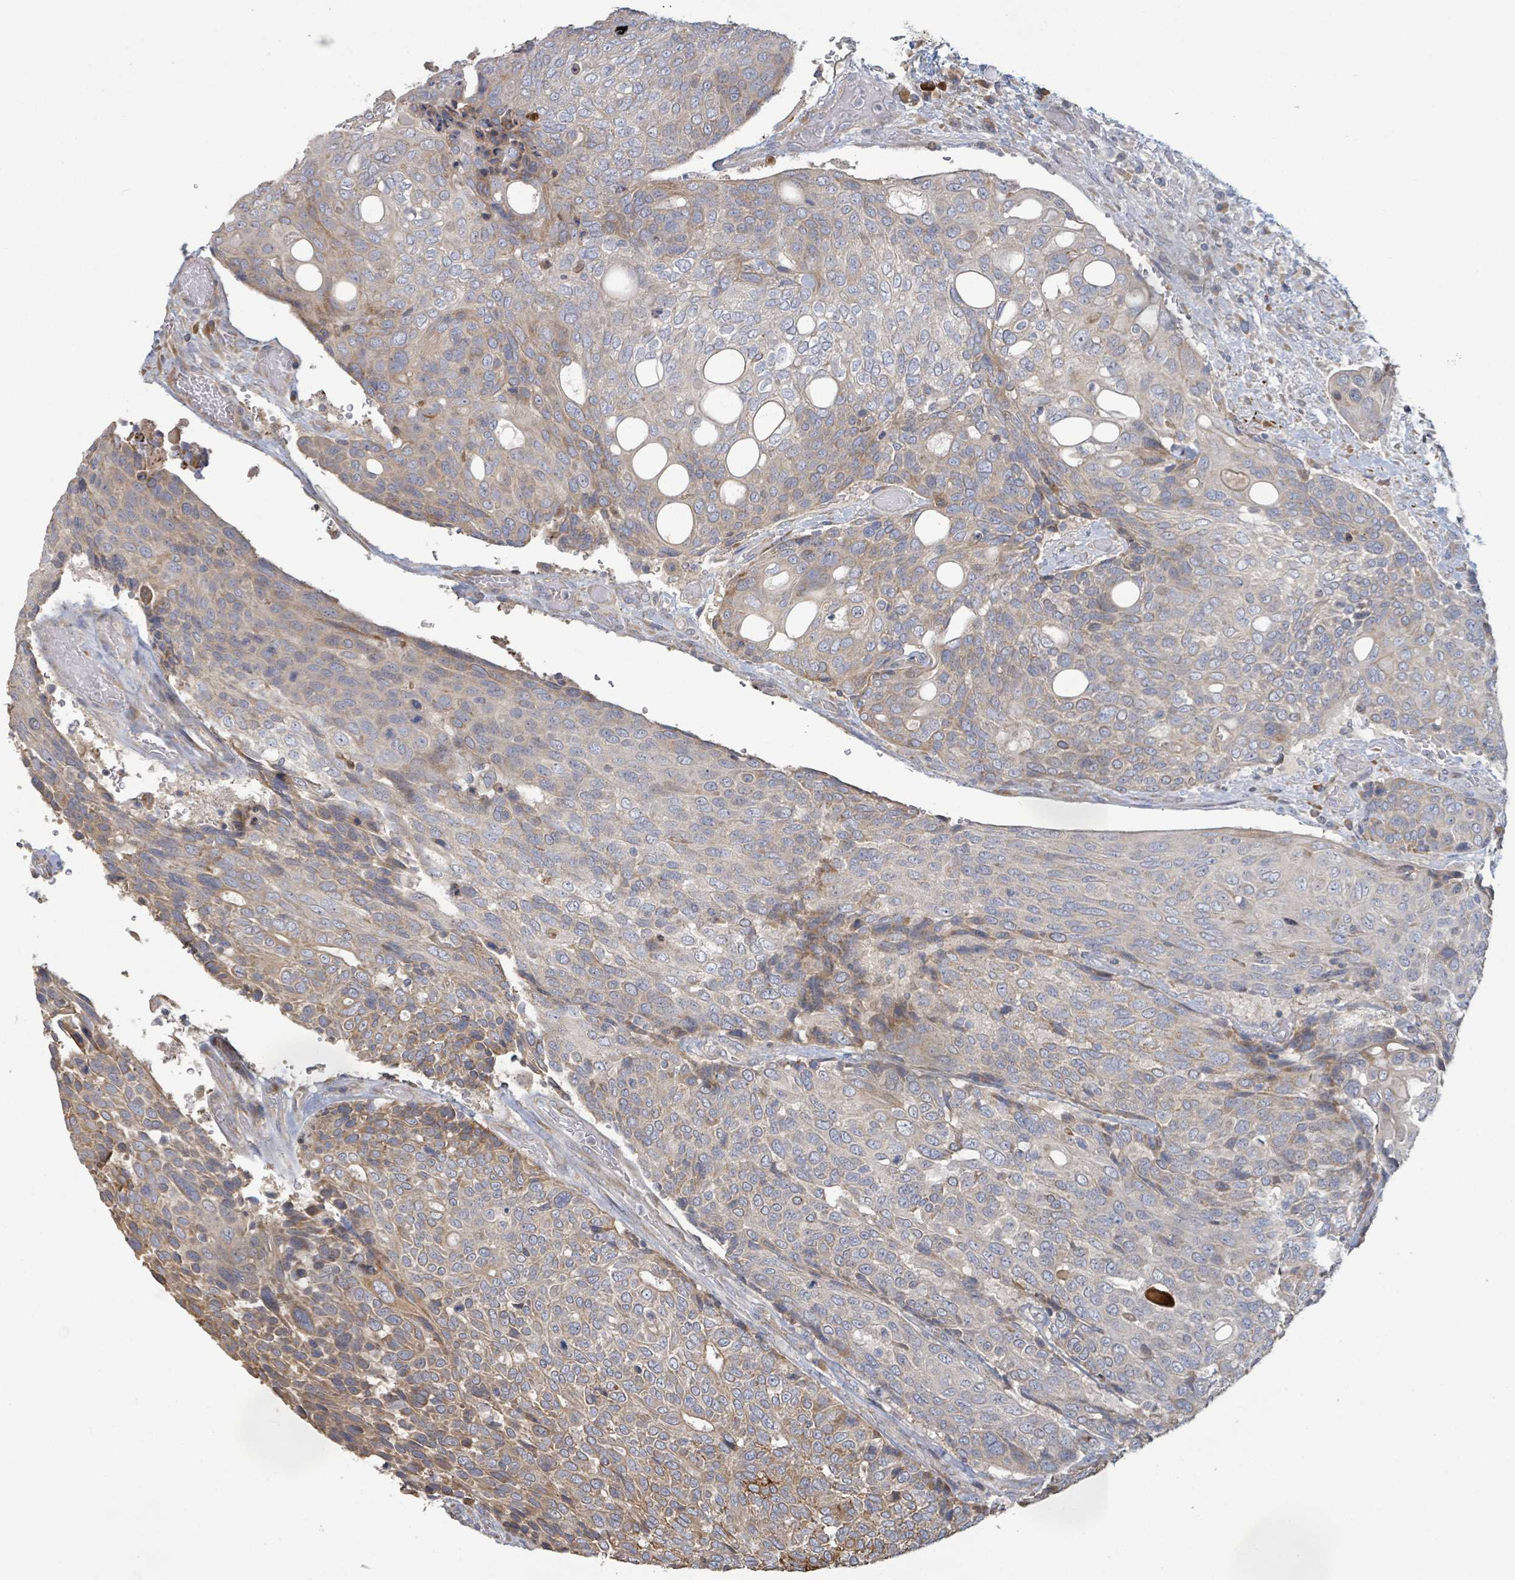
{"staining": {"intensity": "moderate", "quantity": "25%-75%", "location": "cytoplasmic/membranous"}, "tissue": "urothelial cancer", "cell_type": "Tumor cells", "image_type": "cancer", "snomed": [{"axis": "morphology", "description": "Urothelial carcinoma, High grade"}, {"axis": "topography", "description": "Urinary bladder"}], "caption": "High-magnification brightfield microscopy of urothelial carcinoma (high-grade) stained with DAB (brown) and counterstained with hematoxylin (blue). tumor cells exhibit moderate cytoplasmic/membranous expression is appreciated in about25%-75% of cells.", "gene": "KCNS2", "patient": {"sex": "female", "age": 70}}